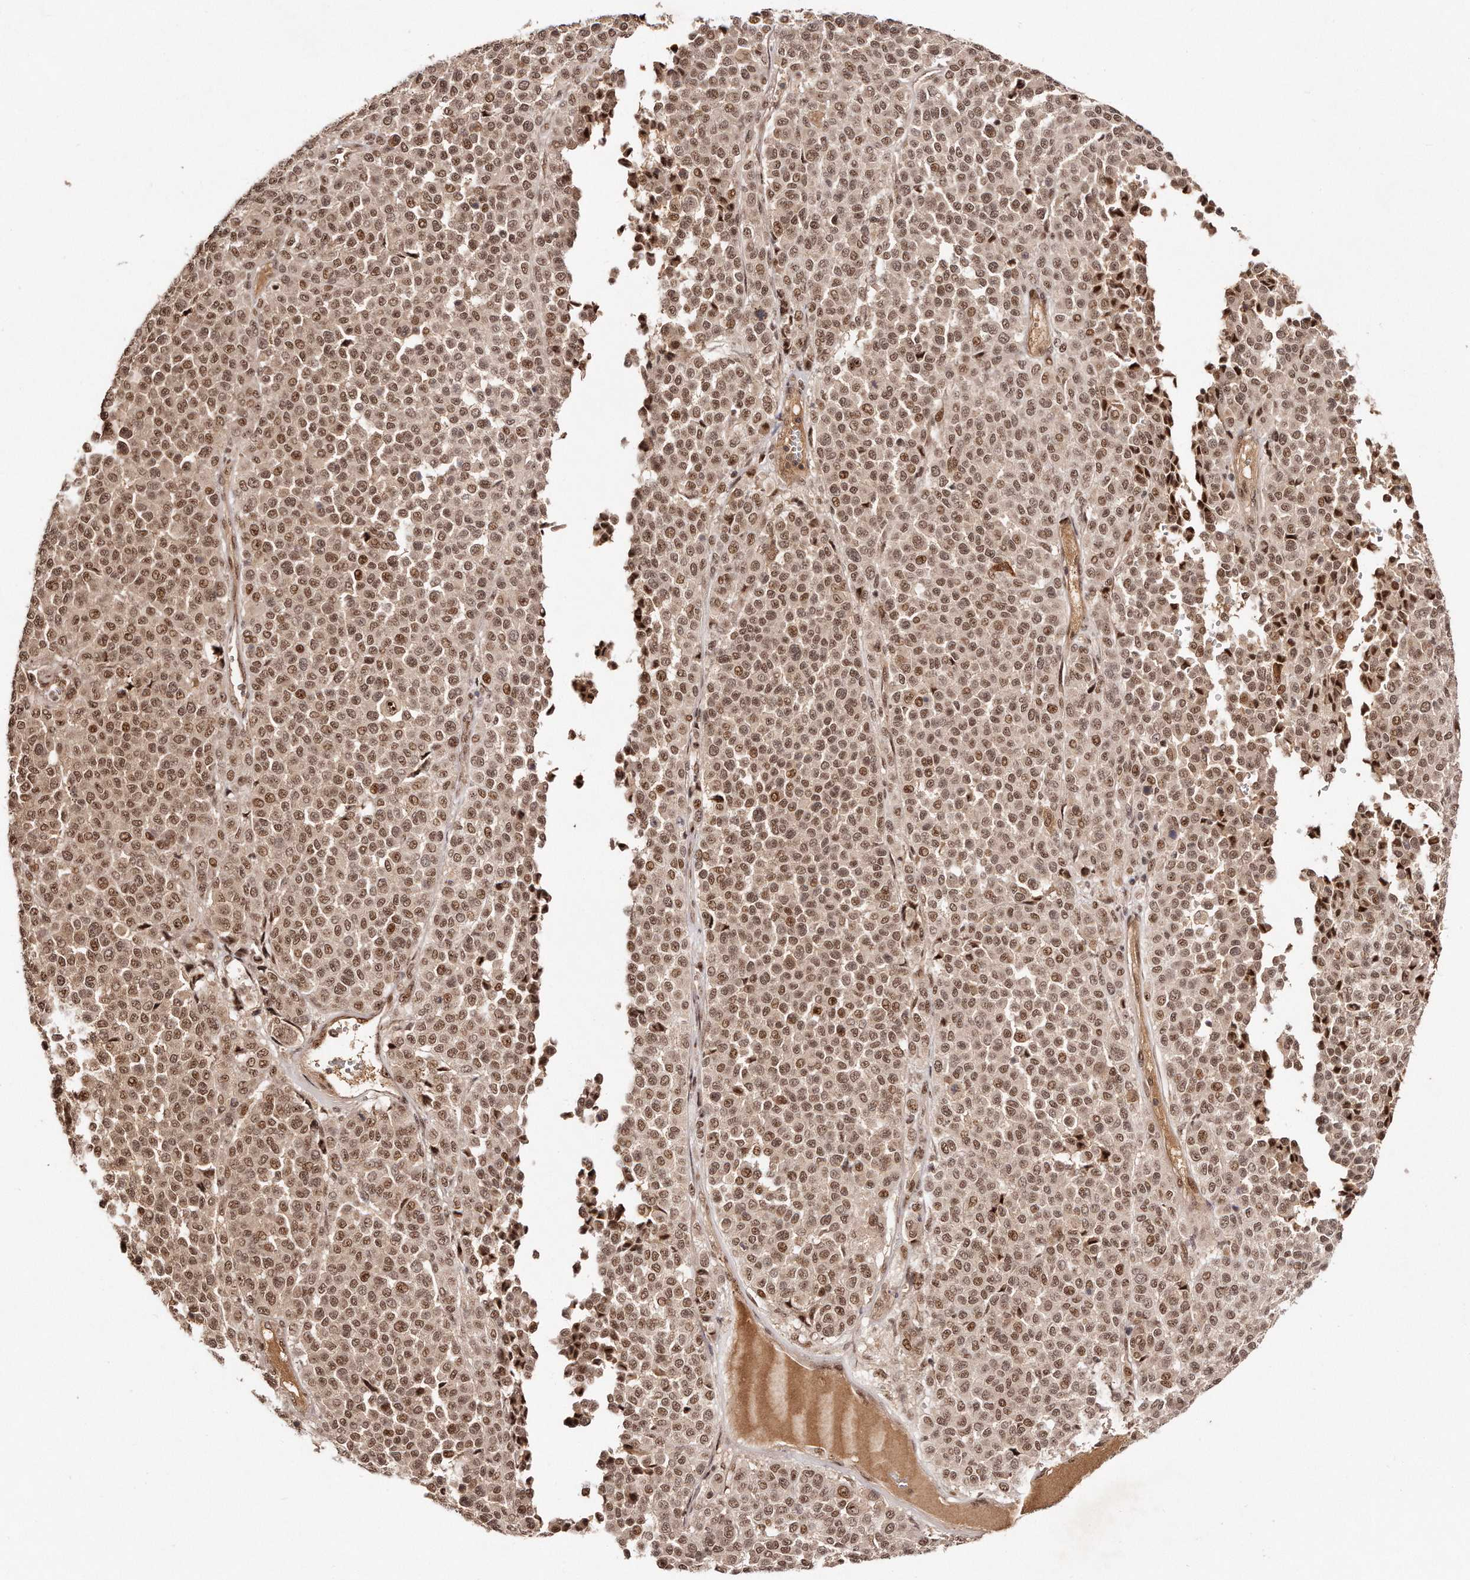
{"staining": {"intensity": "moderate", "quantity": ">75%", "location": "nuclear"}, "tissue": "melanoma", "cell_type": "Tumor cells", "image_type": "cancer", "snomed": [{"axis": "morphology", "description": "Malignant melanoma, Metastatic site"}, {"axis": "topography", "description": "Pancreas"}], "caption": "Immunohistochemistry (IHC) photomicrograph of human malignant melanoma (metastatic site) stained for a protein (brown), which exhibits medium levels of moderate nuclear positivity in approximately >75% of tumor cells.", "gene": "SOX4", "patient": {"sex": "female", "age": 30}}